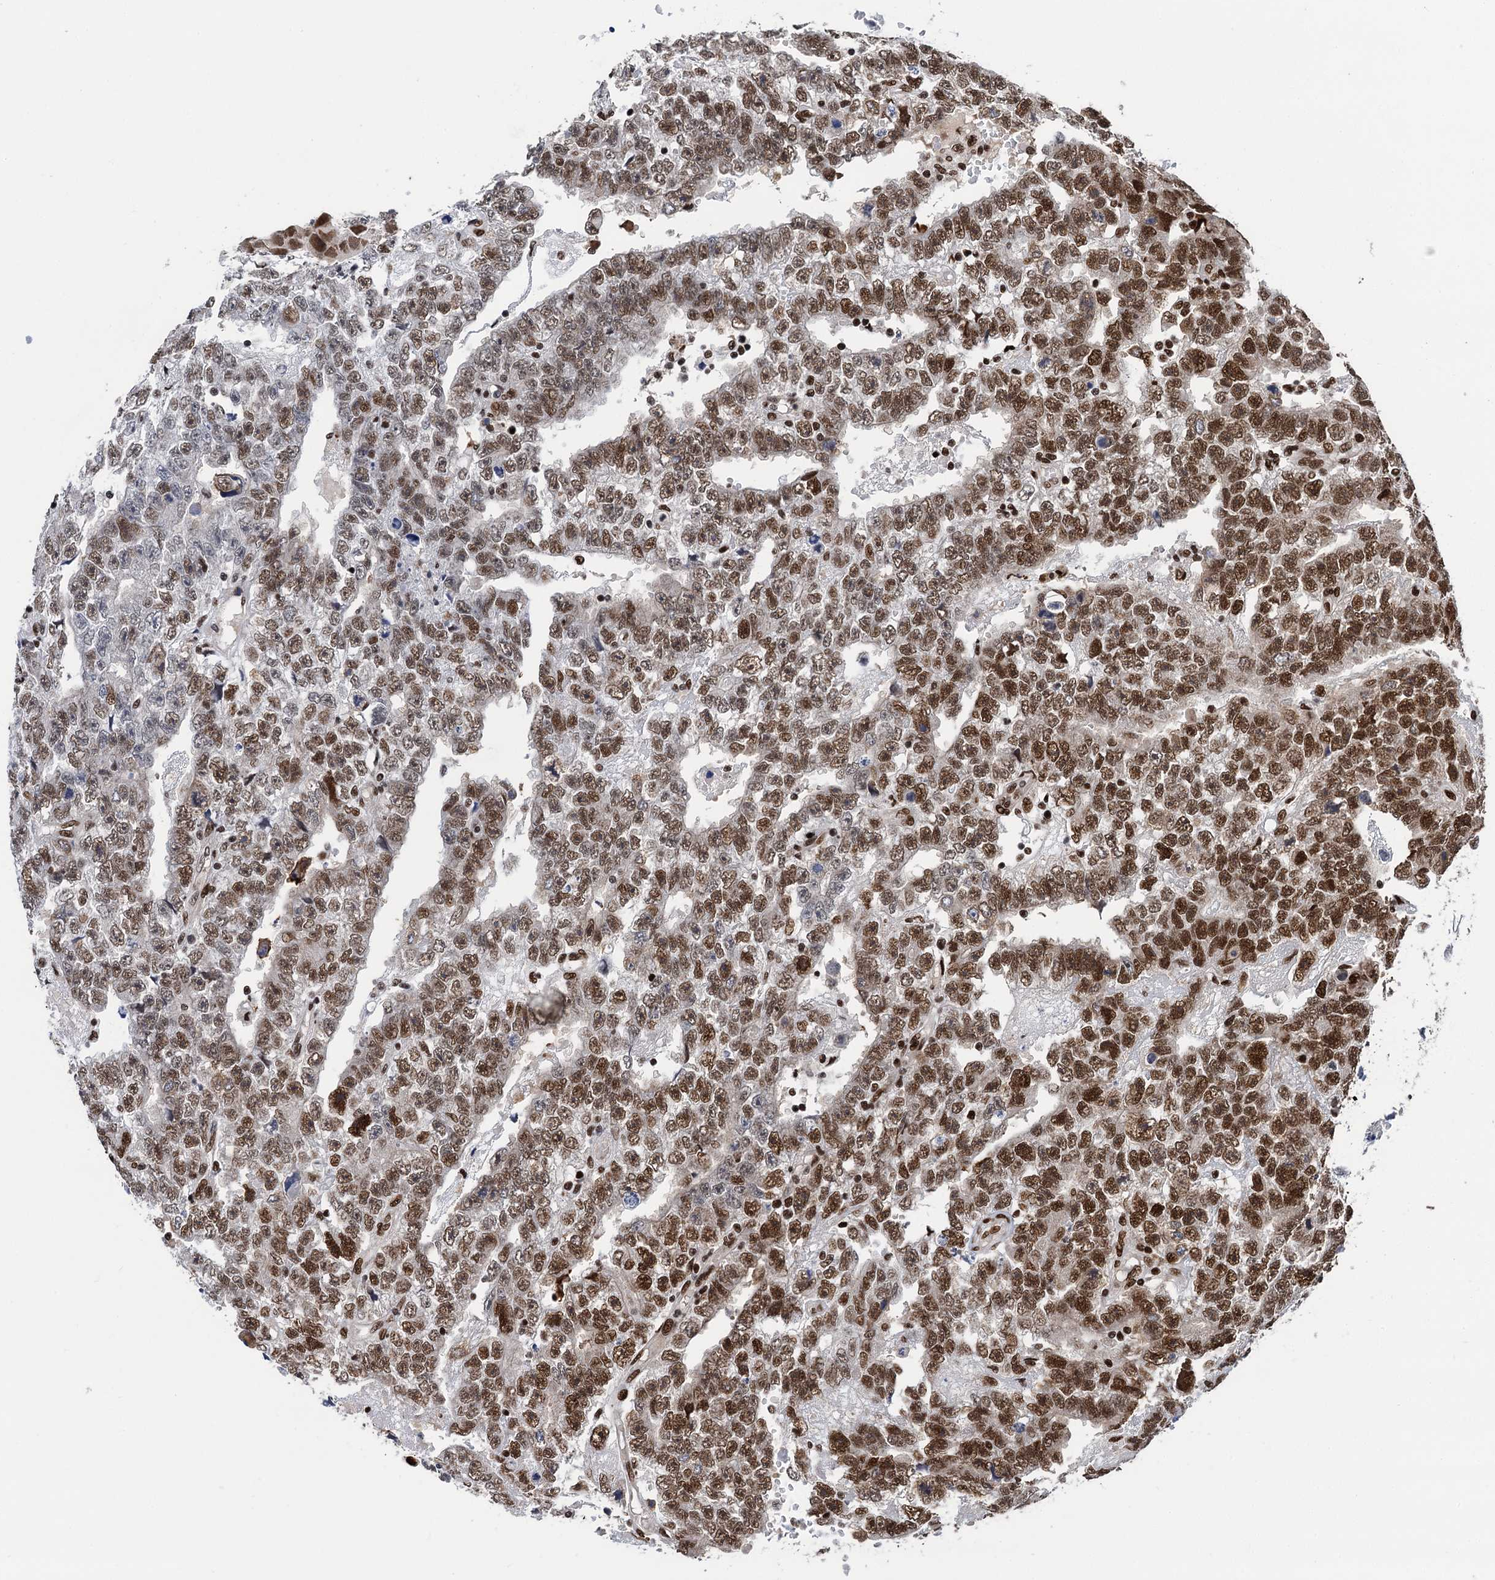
{"staining": {"intensity": "strong", "quantity": ">75%", "location": "nuclear"}, "tissue": "testis cancer", "cell_type": "Tumor cells", "image_type": "cancer", "snomed": [{"axis": "morphology", "description": "Carcinoma, Embryonal, NOS"}, {"axis": "topography", "description": "Testis"}], "caption": "Immunohistochemical staining of human embryonal carcinoma (testis) exhibits strong nuclear protein staining in approximately >75% of tumor cells.", "gene": "PPP4R1", "patient": {"sex": "male", "age": 25}}